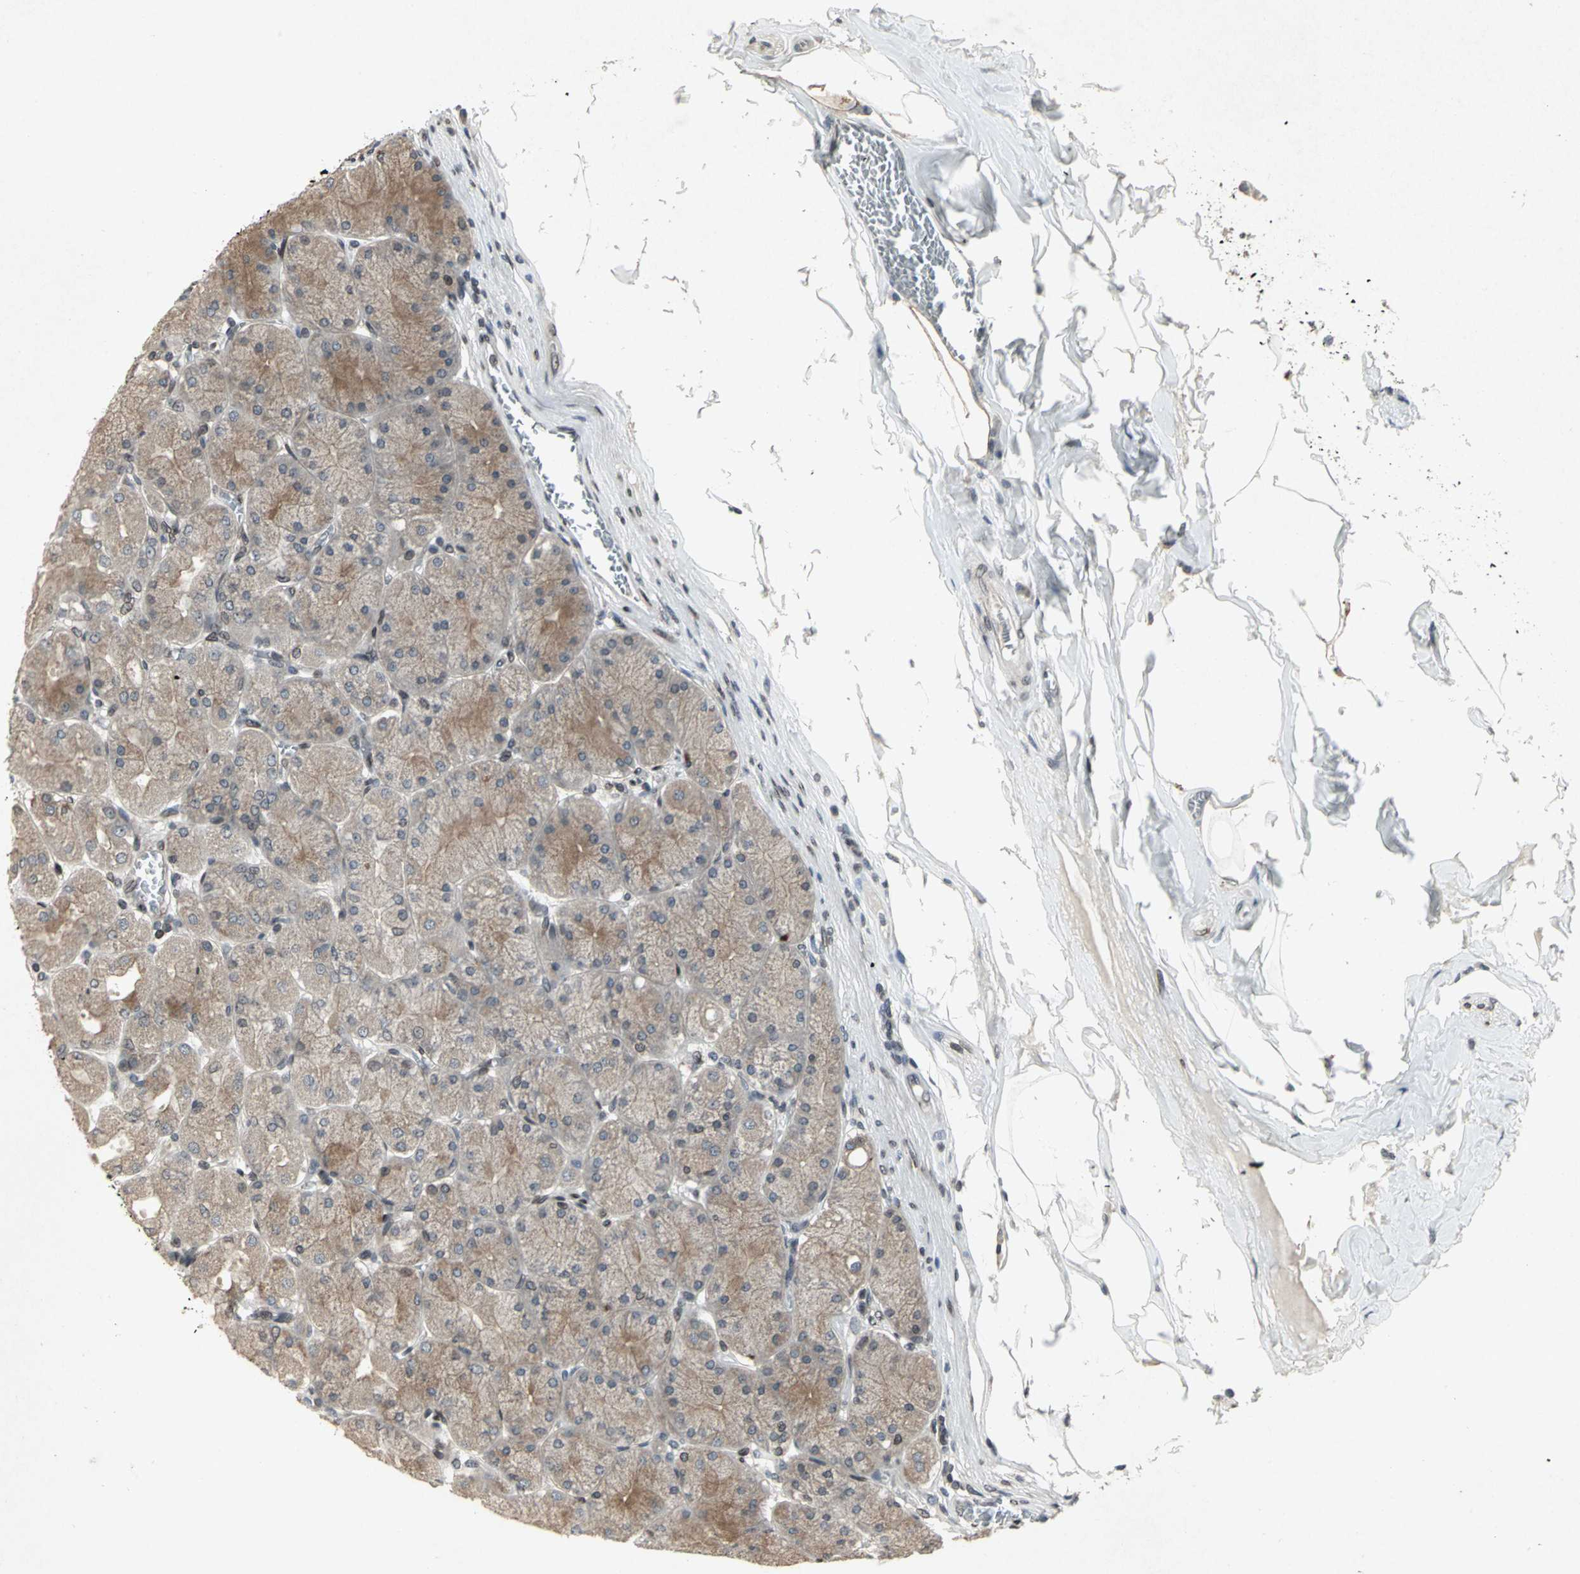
{"staining": {"intensity": "moderate", "quantity": ">75%", "location": "cytoplasmic/membranous,nuclear"}, "tissue": "stomach", "cell_type": "Glandular cells", "image_type": "normal", "snomed": [{"axis": "morphology", "description": "Normal tissue, NOS"}, {"axis": "topography", "description": "Stomach, upper"}], "caption": "DAB (3,3'-diaminobenzidine) immunohistochemical staining of normal stomach demonstrates moderate cytoplasmic/membranous,nuclear protein expression in approximately >75% of glandular cells.", "gene": "SH2B3", "patient": {"sex": "female", "age": 56}}